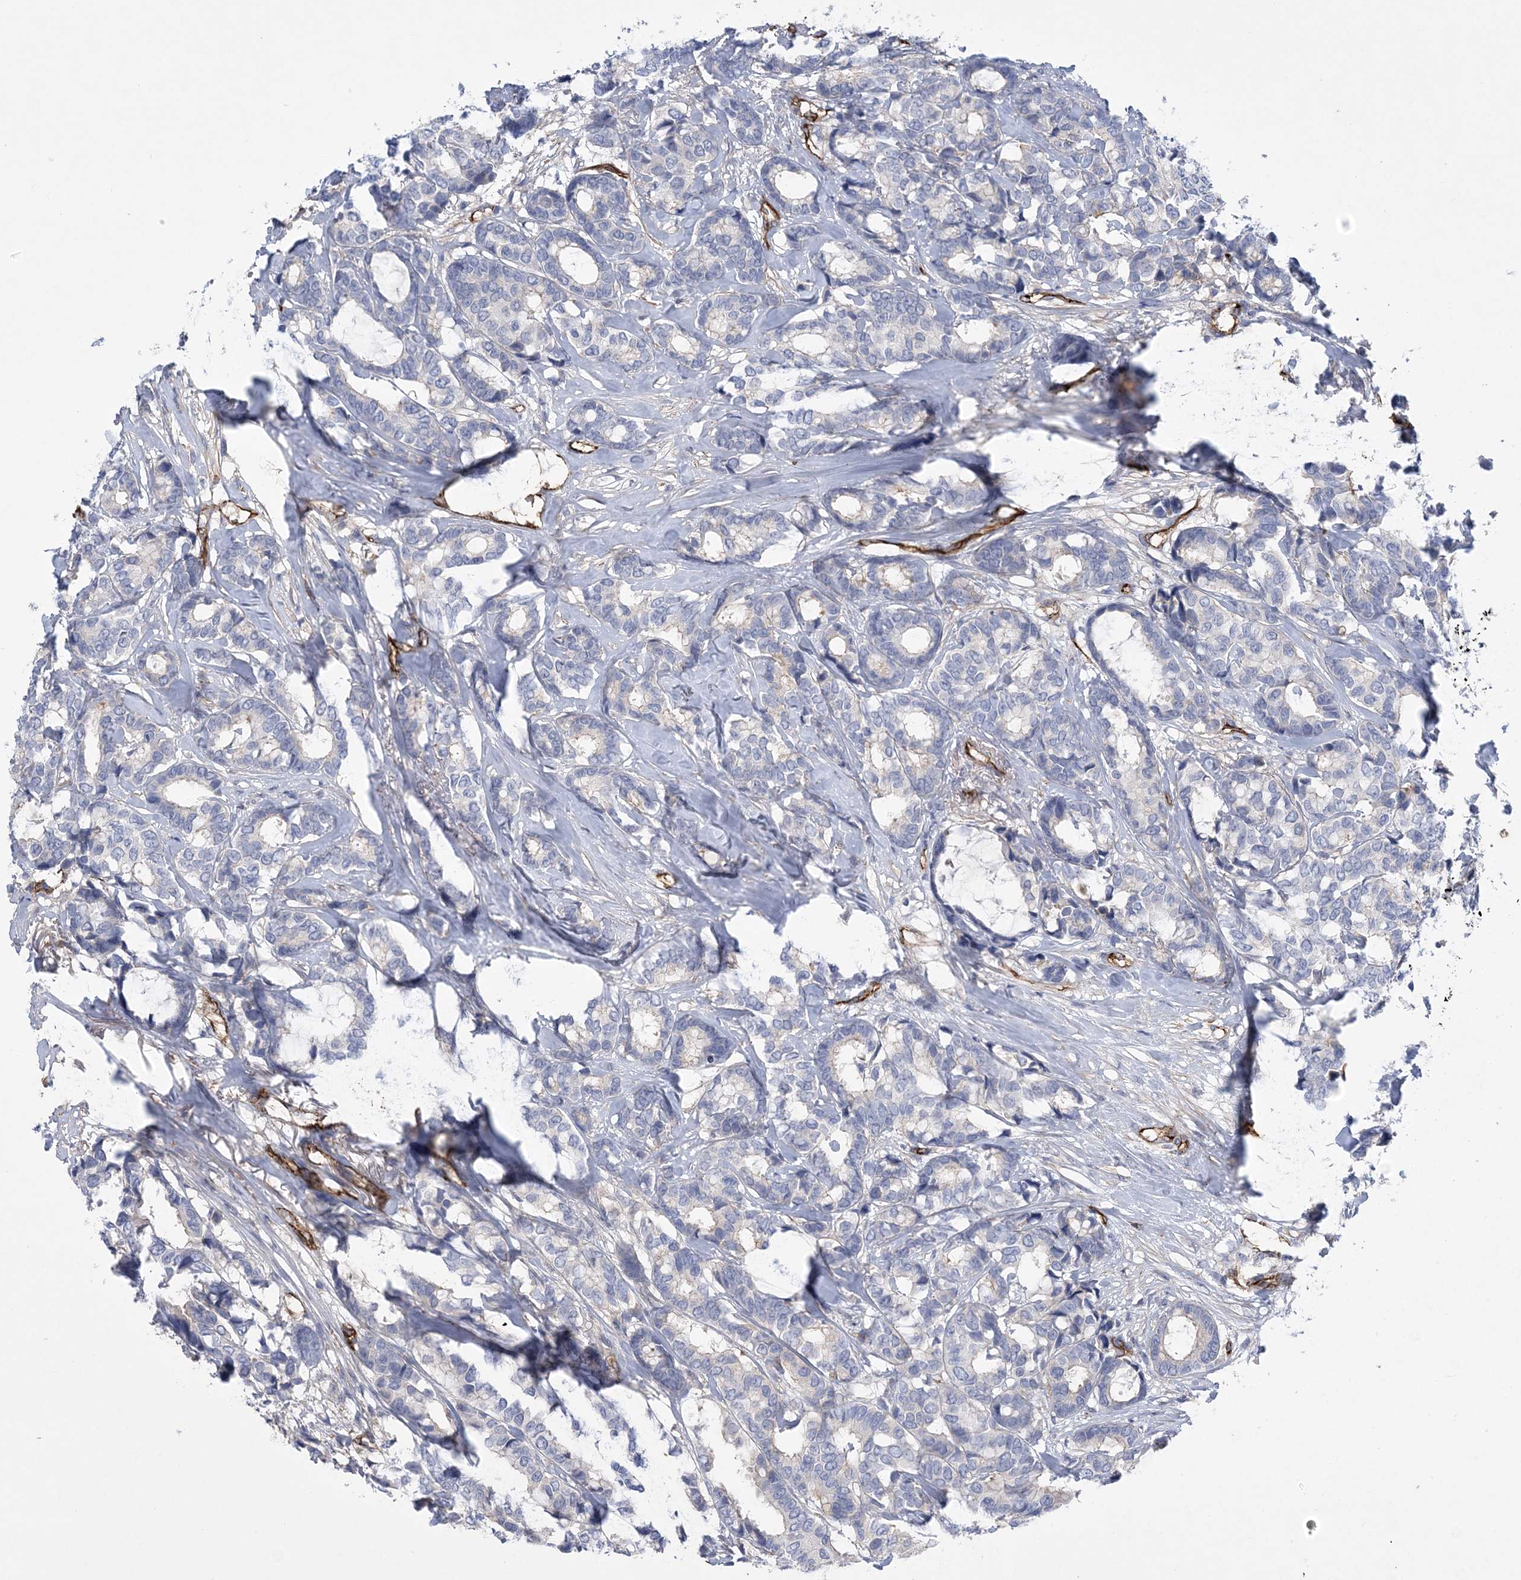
{"staining": {"intensity": "negative", "quantity": "none", "location": "none"}, "tissue": "breast cancer", "cell_type": "Tumor cells", "image_type": "cancer", "snomed": [{"axis": "morphology", "description": "Duct carcinoma"}, {"axis": "topography", "description": "Breast"}], "caption": "Immunohistochemistry micrograph of breast cancer stained for a protein (brown), which reveals no staining in tumor cells.", "gene": "CALN1", "patient": {"sex": "female", "age": 87}}